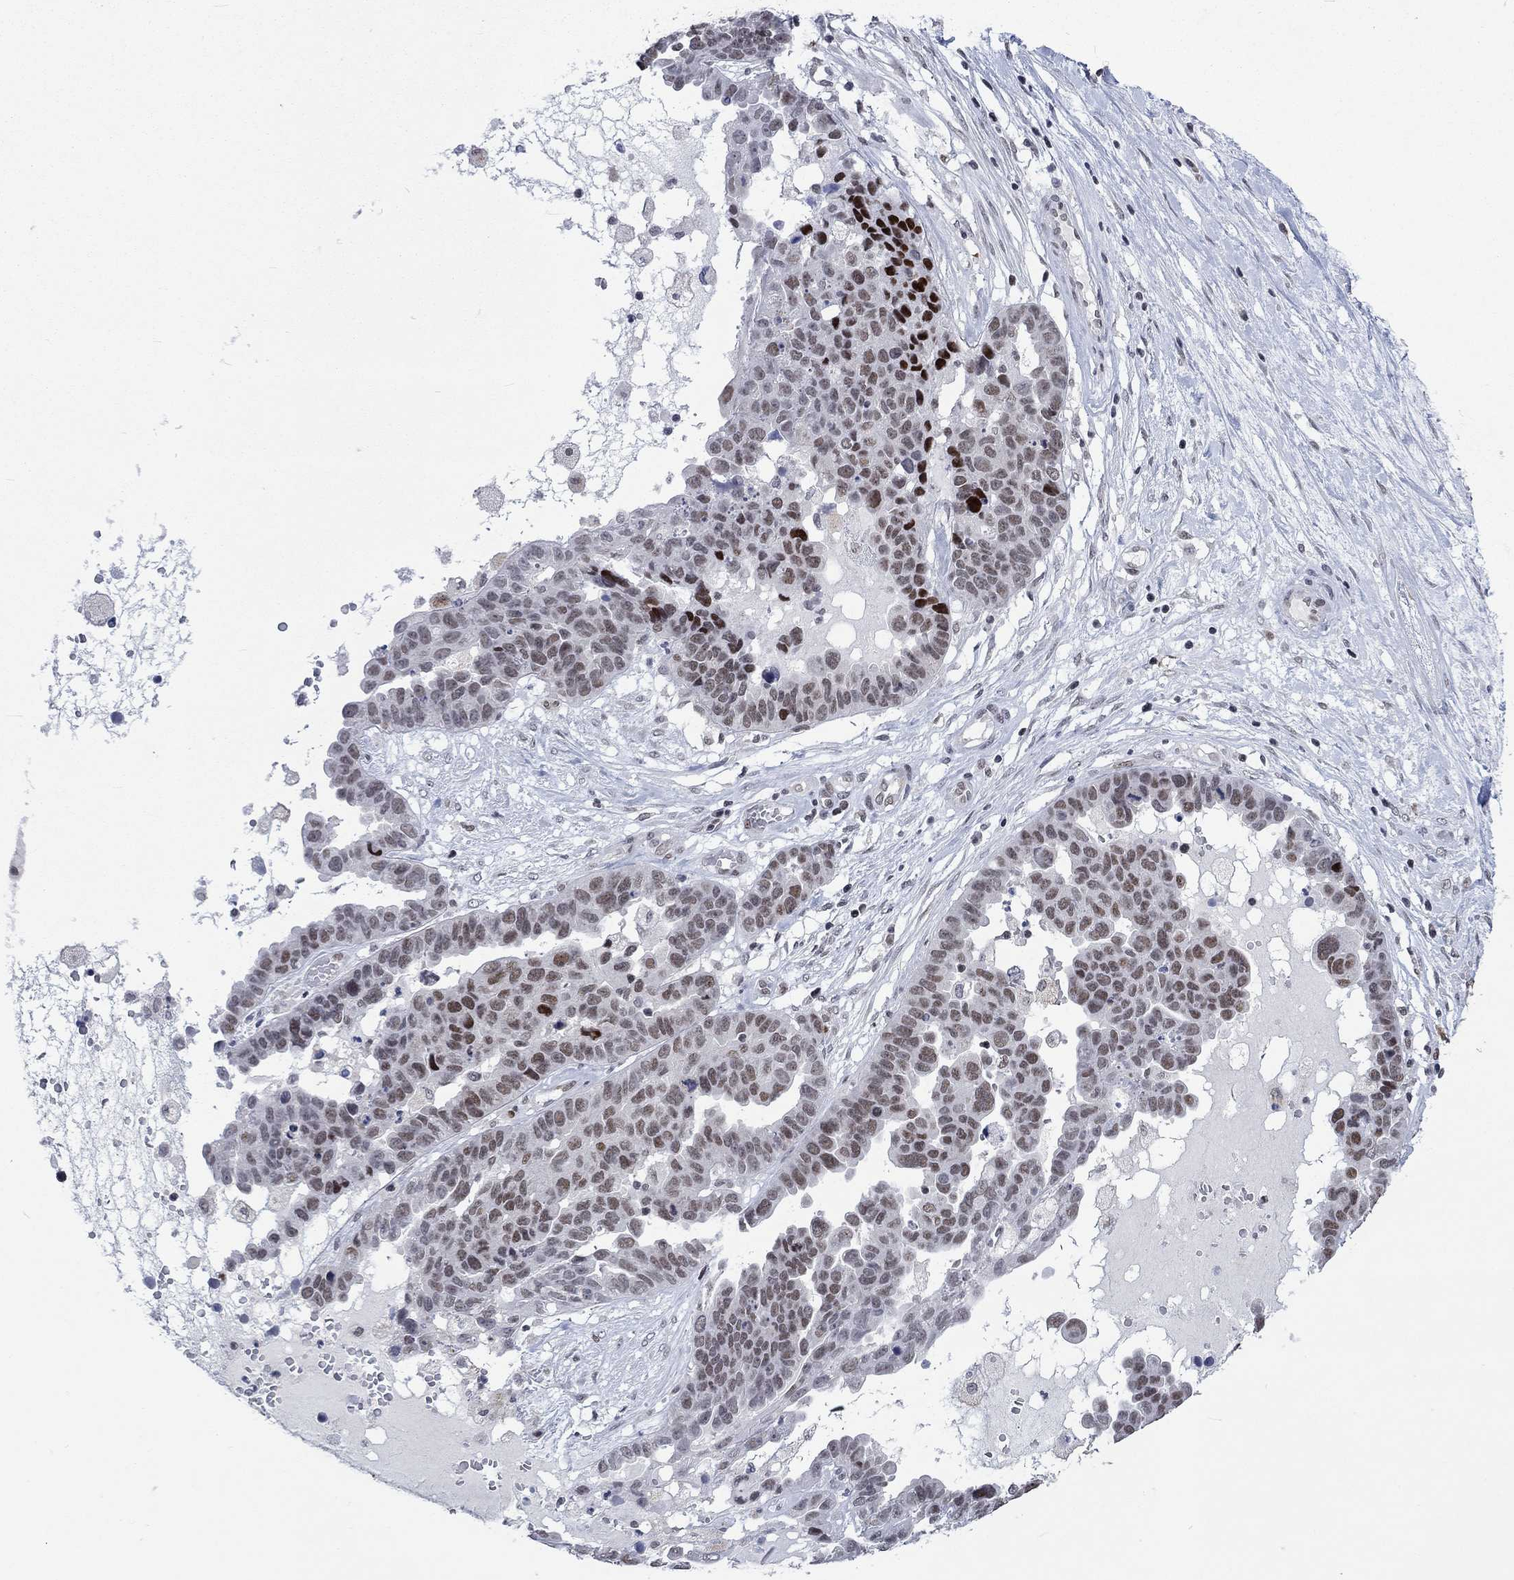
{"staining": {"intensity": "moderate", "quantity": "25%-75%", "location": "nuclear"}, "tissue": "ovarian cancer", "cell_type": "Tumor cells", "image_type": "cancer", "snomed": [{"axis": "morphology", "description": "Cystadenocarcinoma, serous, NOS"}, {"axis": "topography", "description": "Ovary"}], "caption": "Ovarian cancer was stained to show a protein in brown. There is medium levels of moderate nuclear staining in about 25%-75% of tumor cells.", "gene": "HCFC1", "patient": {"sex": "female", "age": 87}}